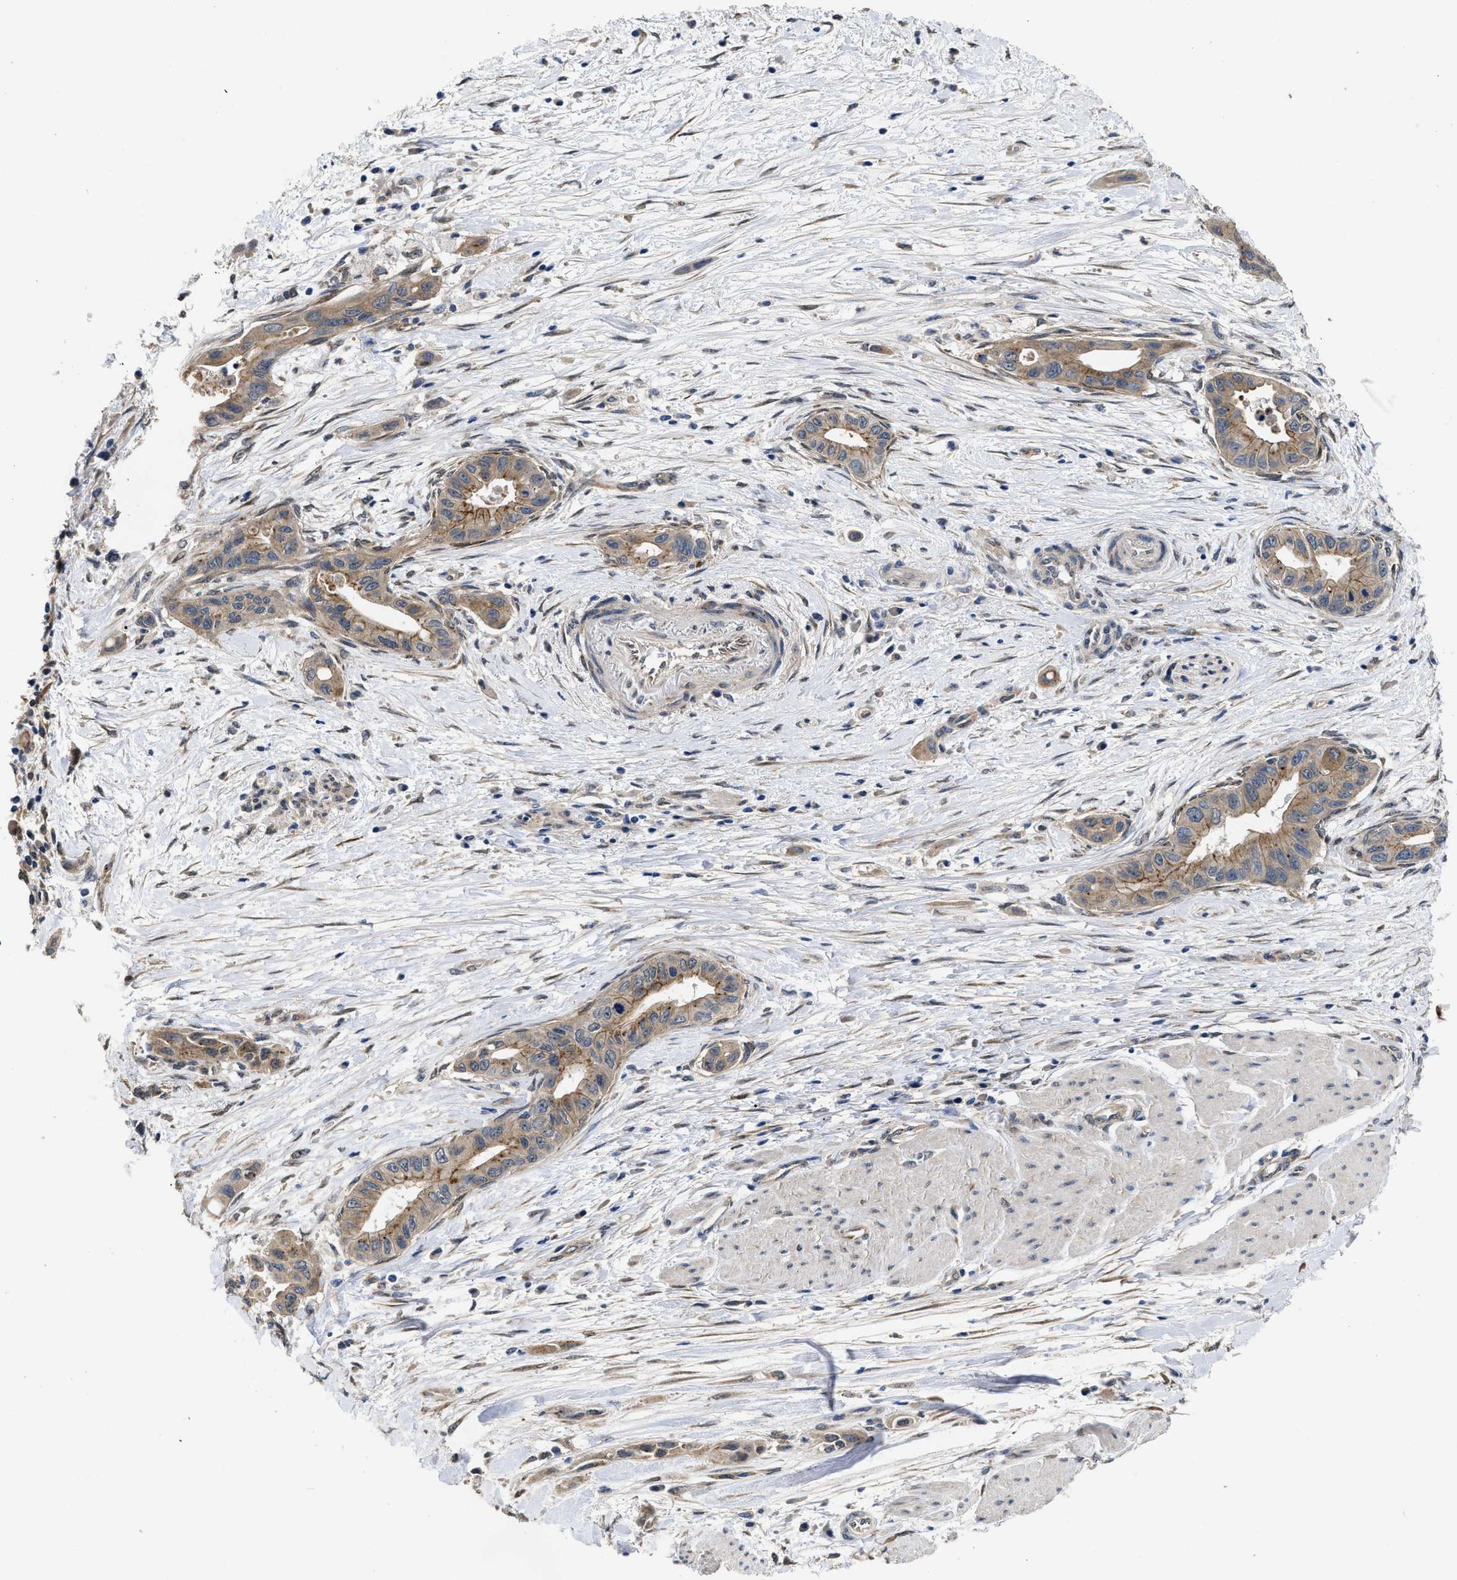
{"staining": {"intensity": "weak", "quantity": ">75%", "location": "cytoplasmic/membranous"}, "tissue": "pancreatic cancer", "cell_type": "Tumor cells", "image_type": "cancer", "snomed": [{"axis": "morphology", "description": "Adenocarcinoma, NOS"}, {"axis": "topography", "description": "Pancreas"}], "caption": "Weak cytoplasmic/membranous protein expression is appreciated in approximately >75% of tumor cells in pancreatic cancer.", "gene": "PKD2", "patient": {"sex": "female", "age": 73}}